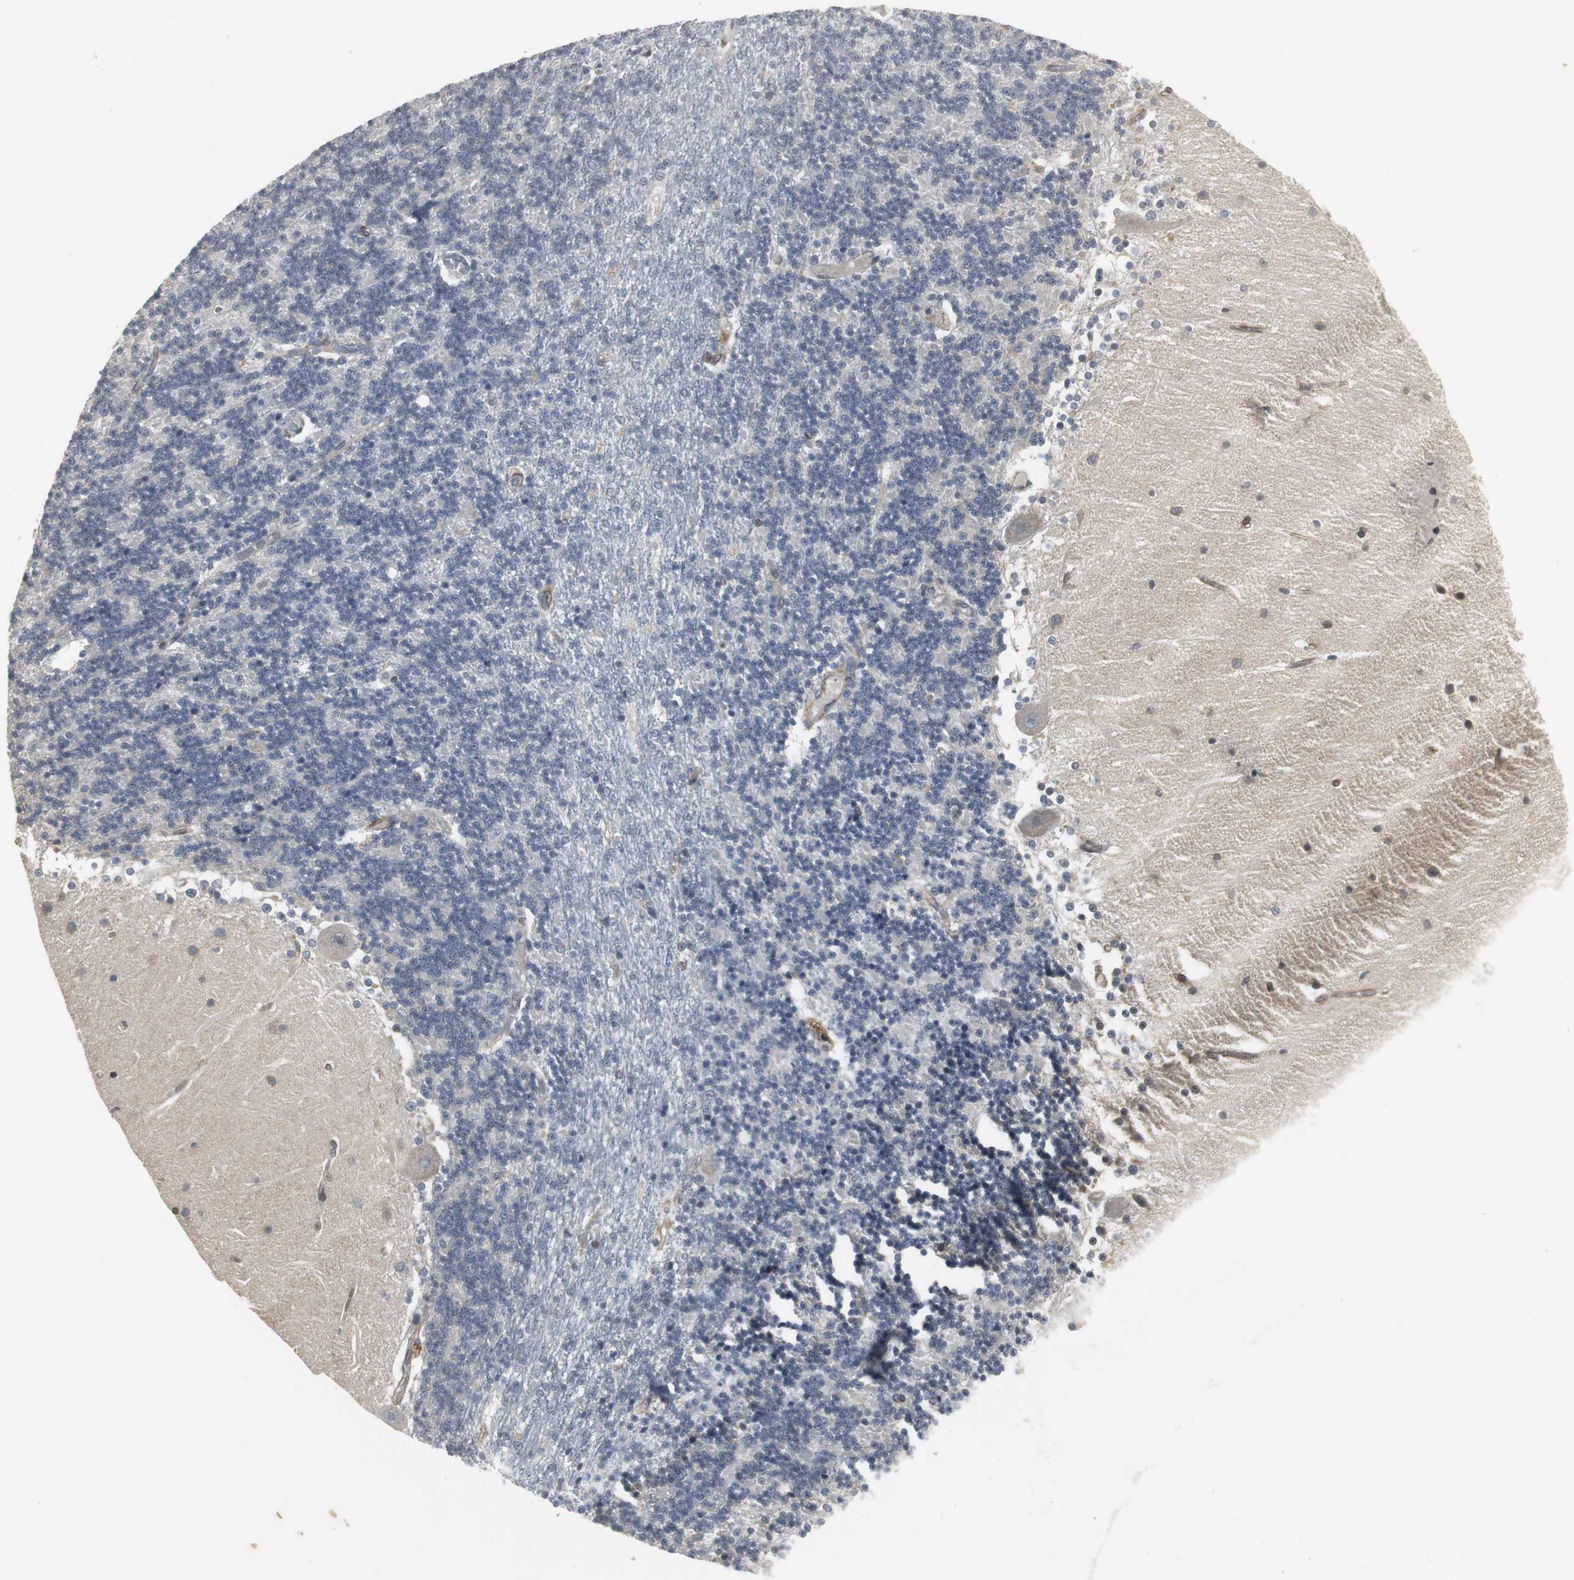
{"staining": {"intensity": "negative", "quantity": "none", "location": "none"}, "tissue": "cerebellum", "cell_type": "Cells in granular layer", "image_type": "normal", "snomed": [{"axis": "morphology", "description": "Normal tissue, NOS"}, {"axis": "topography", "description": "Cerebellum"}], "caption": "The photomicrograph shows no significant positivity in cells in granular layer of cerebellum.", "gene": "SCYL3", "patient": {"sex": "female", "age": 54}}